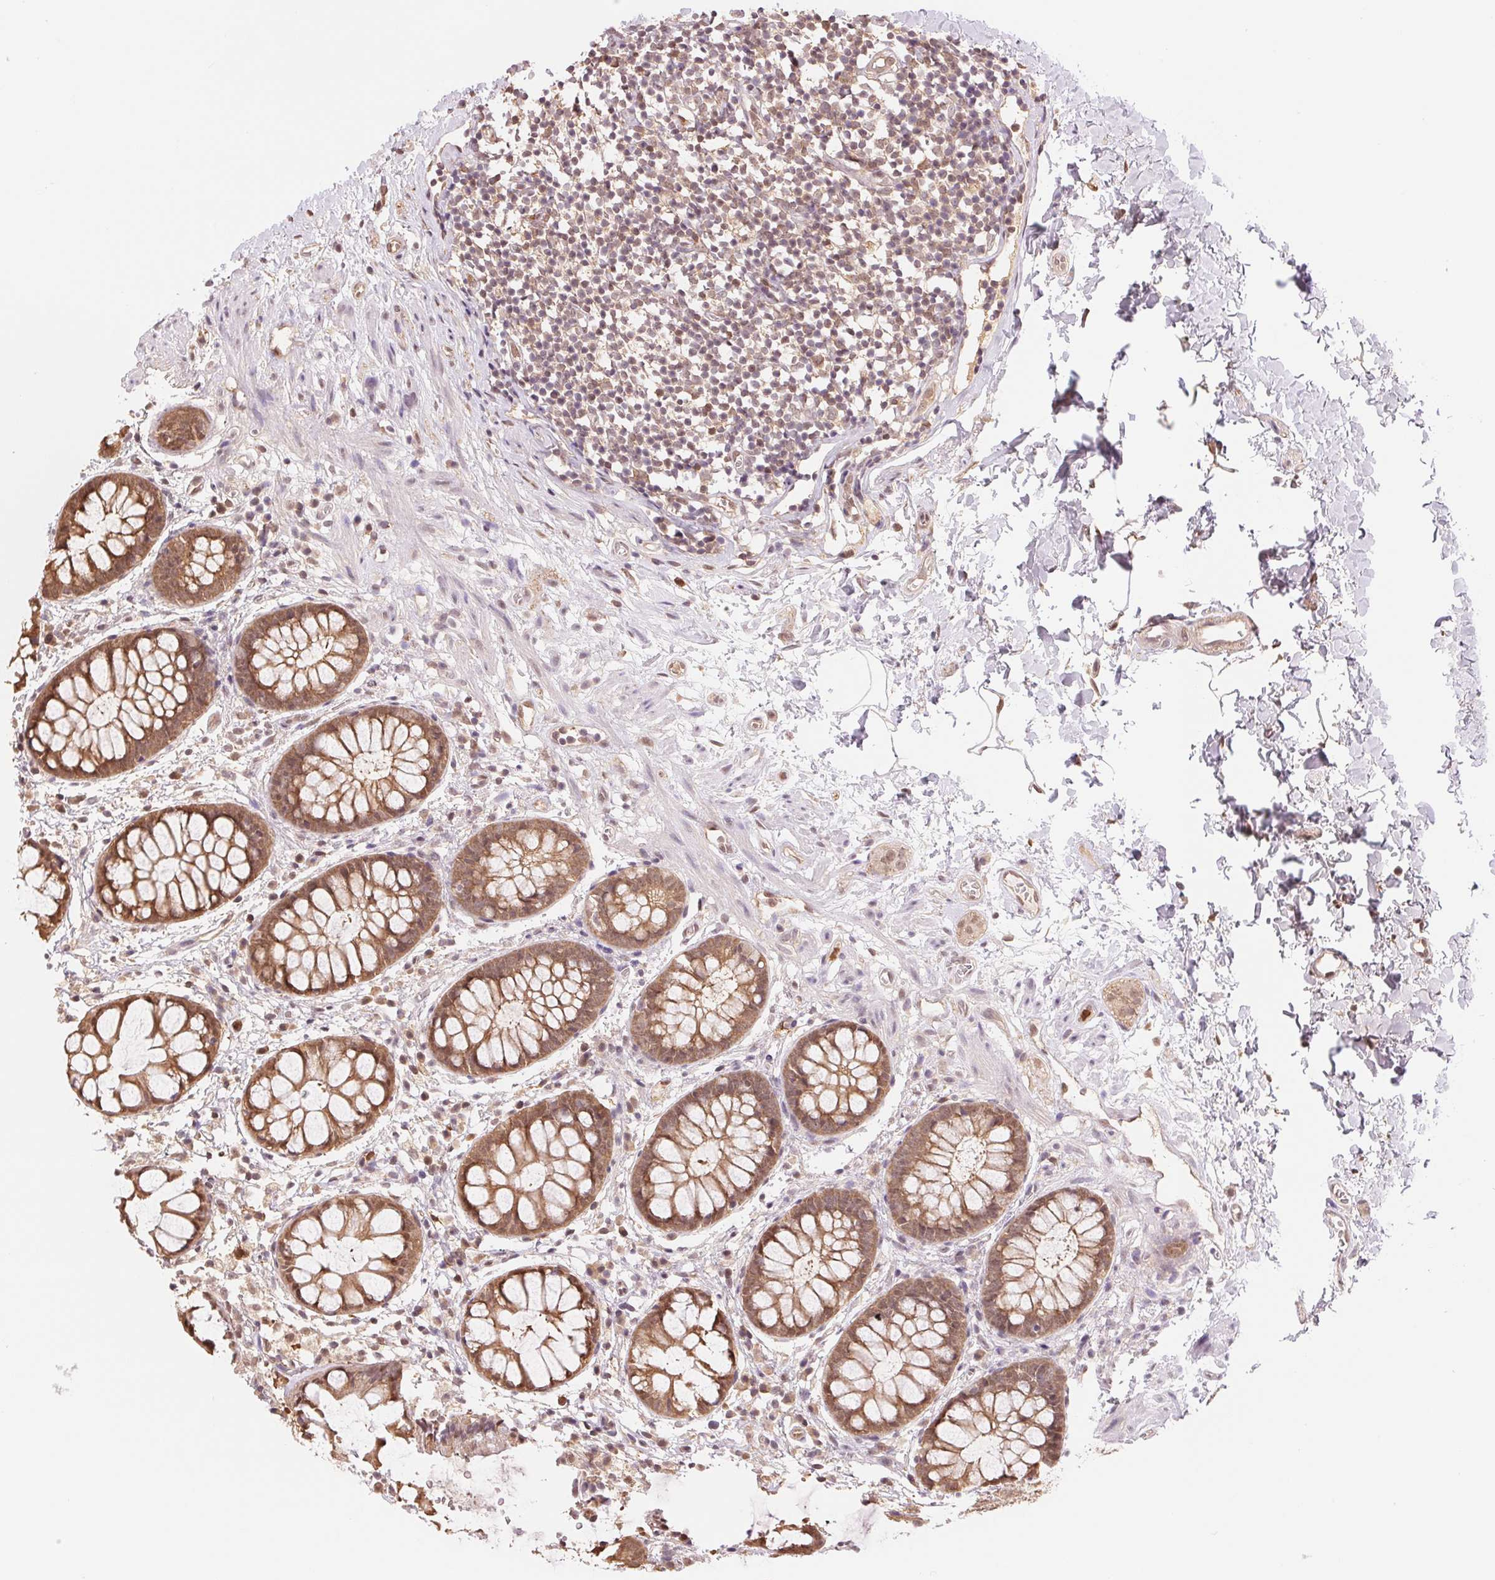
{"staining": {"intensity": "moderate", "quantity": ">75%", "location": "cytoplasmic/membranous,nuclear"}, "tissue": "rectum", "cell_type": "Glandular cells", "image_type": "normal", "snomed": [{"axis": "morphology", "description": "Normal tissue, NOS"}, {"axis": "topography", "description": "Rectum"}], "caption": "Immunohistochemistry histopathology image of unremarkable human rectum stained for a protein (brown), which exhibits medium levels of moderate cytoplasmic/membranous,nuclear expression in approximately >75% of glandular cells.", "gene": "CDC123", "patient": {"sex": "female", "age": 62}}